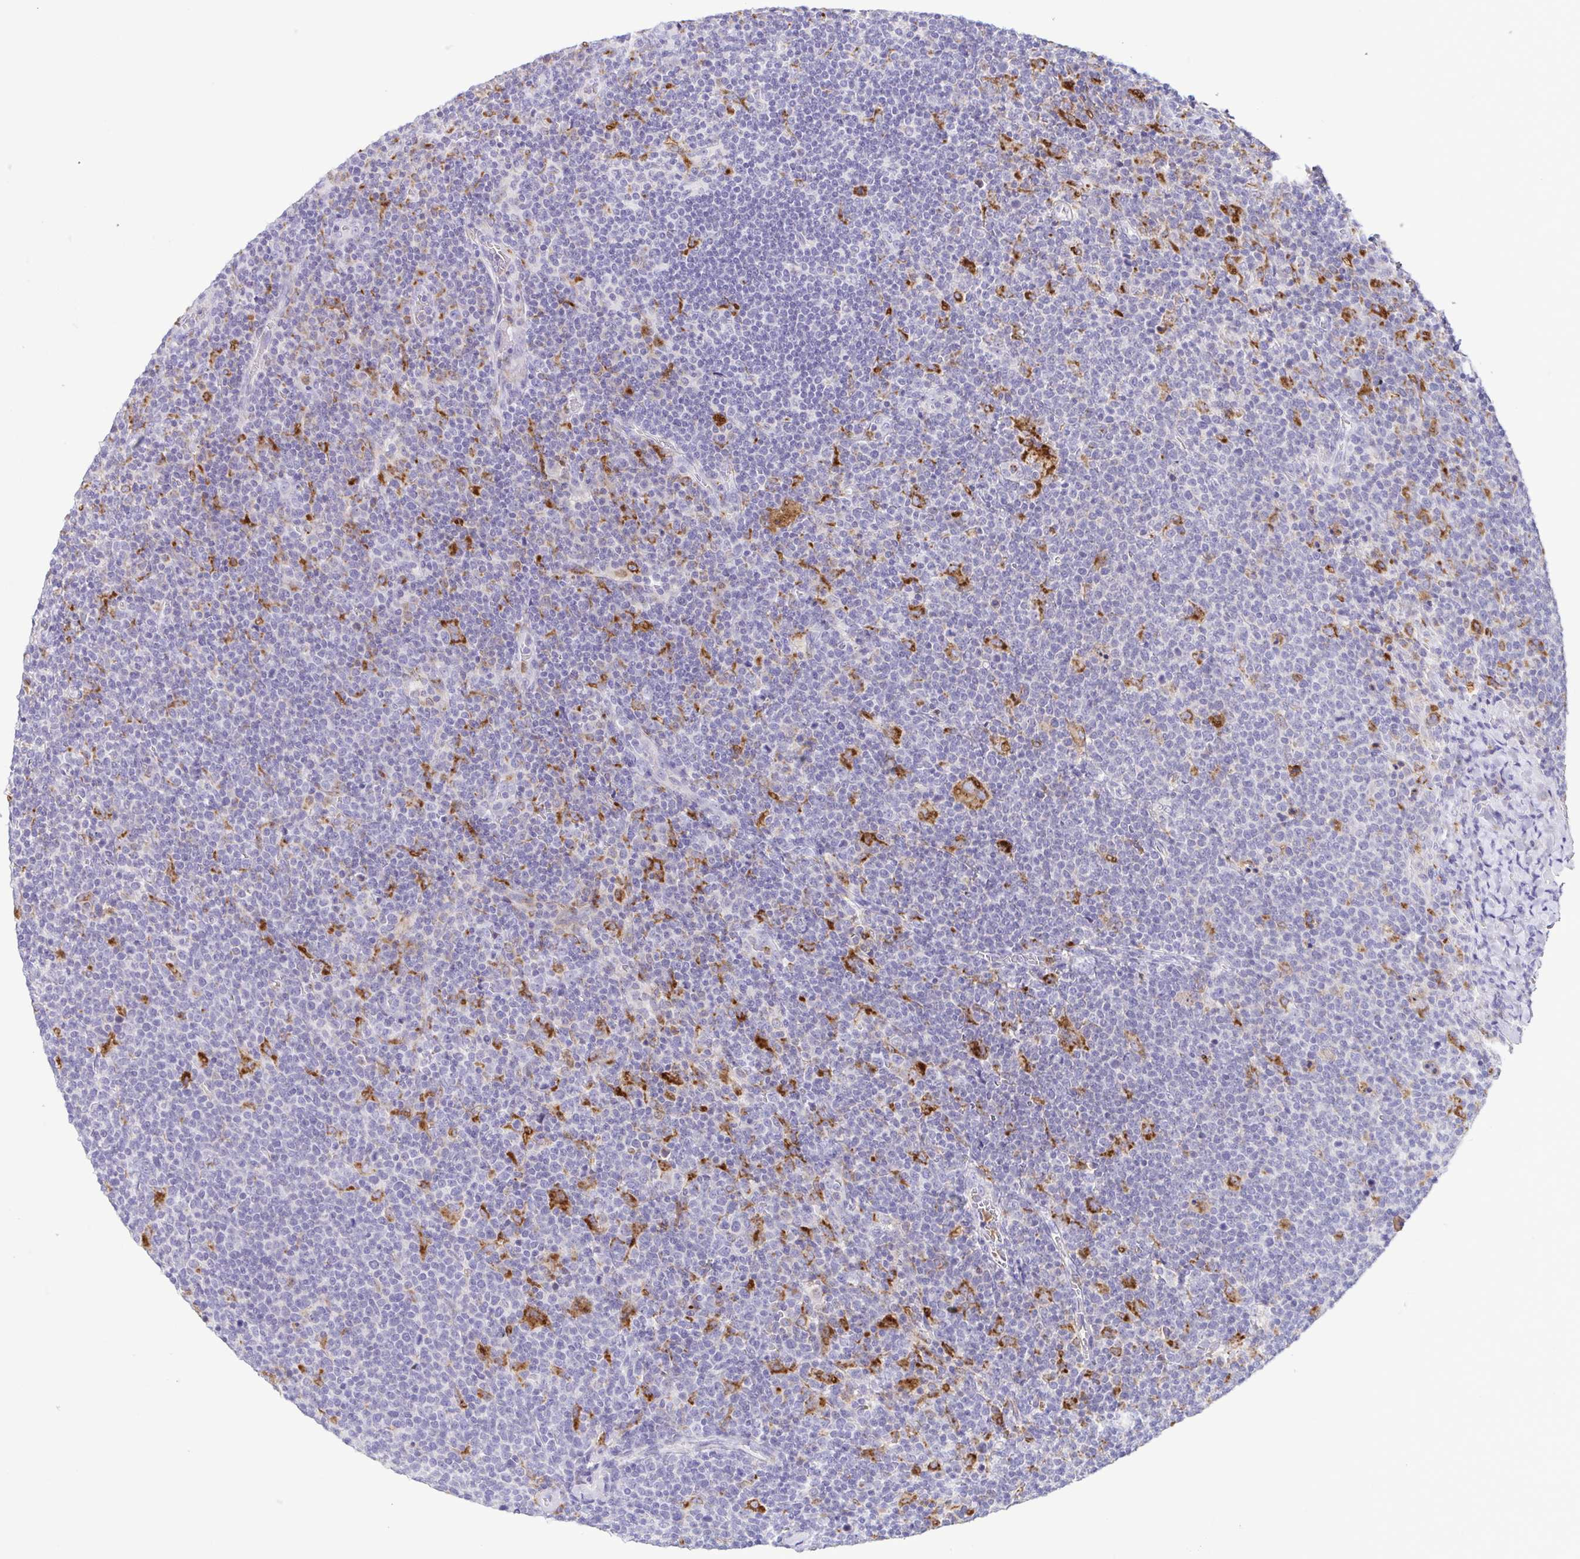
{"staining": {"intensity": "negative", "quantity": "none", "location": "none"}, "tissue": "lymphoma", "cell_type": "Tumor cells", "image_type": "cancer", "snomed": [{"axis": "morphology", "description": "Malignant lymphoma, non-Hodgkin's type, High grade"}, {"axis": "topography", "description": "Lymph node"}], "caption": "An image of human malignant lymphoma, non-Hodgkin's type (high-grade) is negative for staining in tumor cells.", "gene": "ATP6V1G2", "patient": {"sex": "male", "age": 61}}